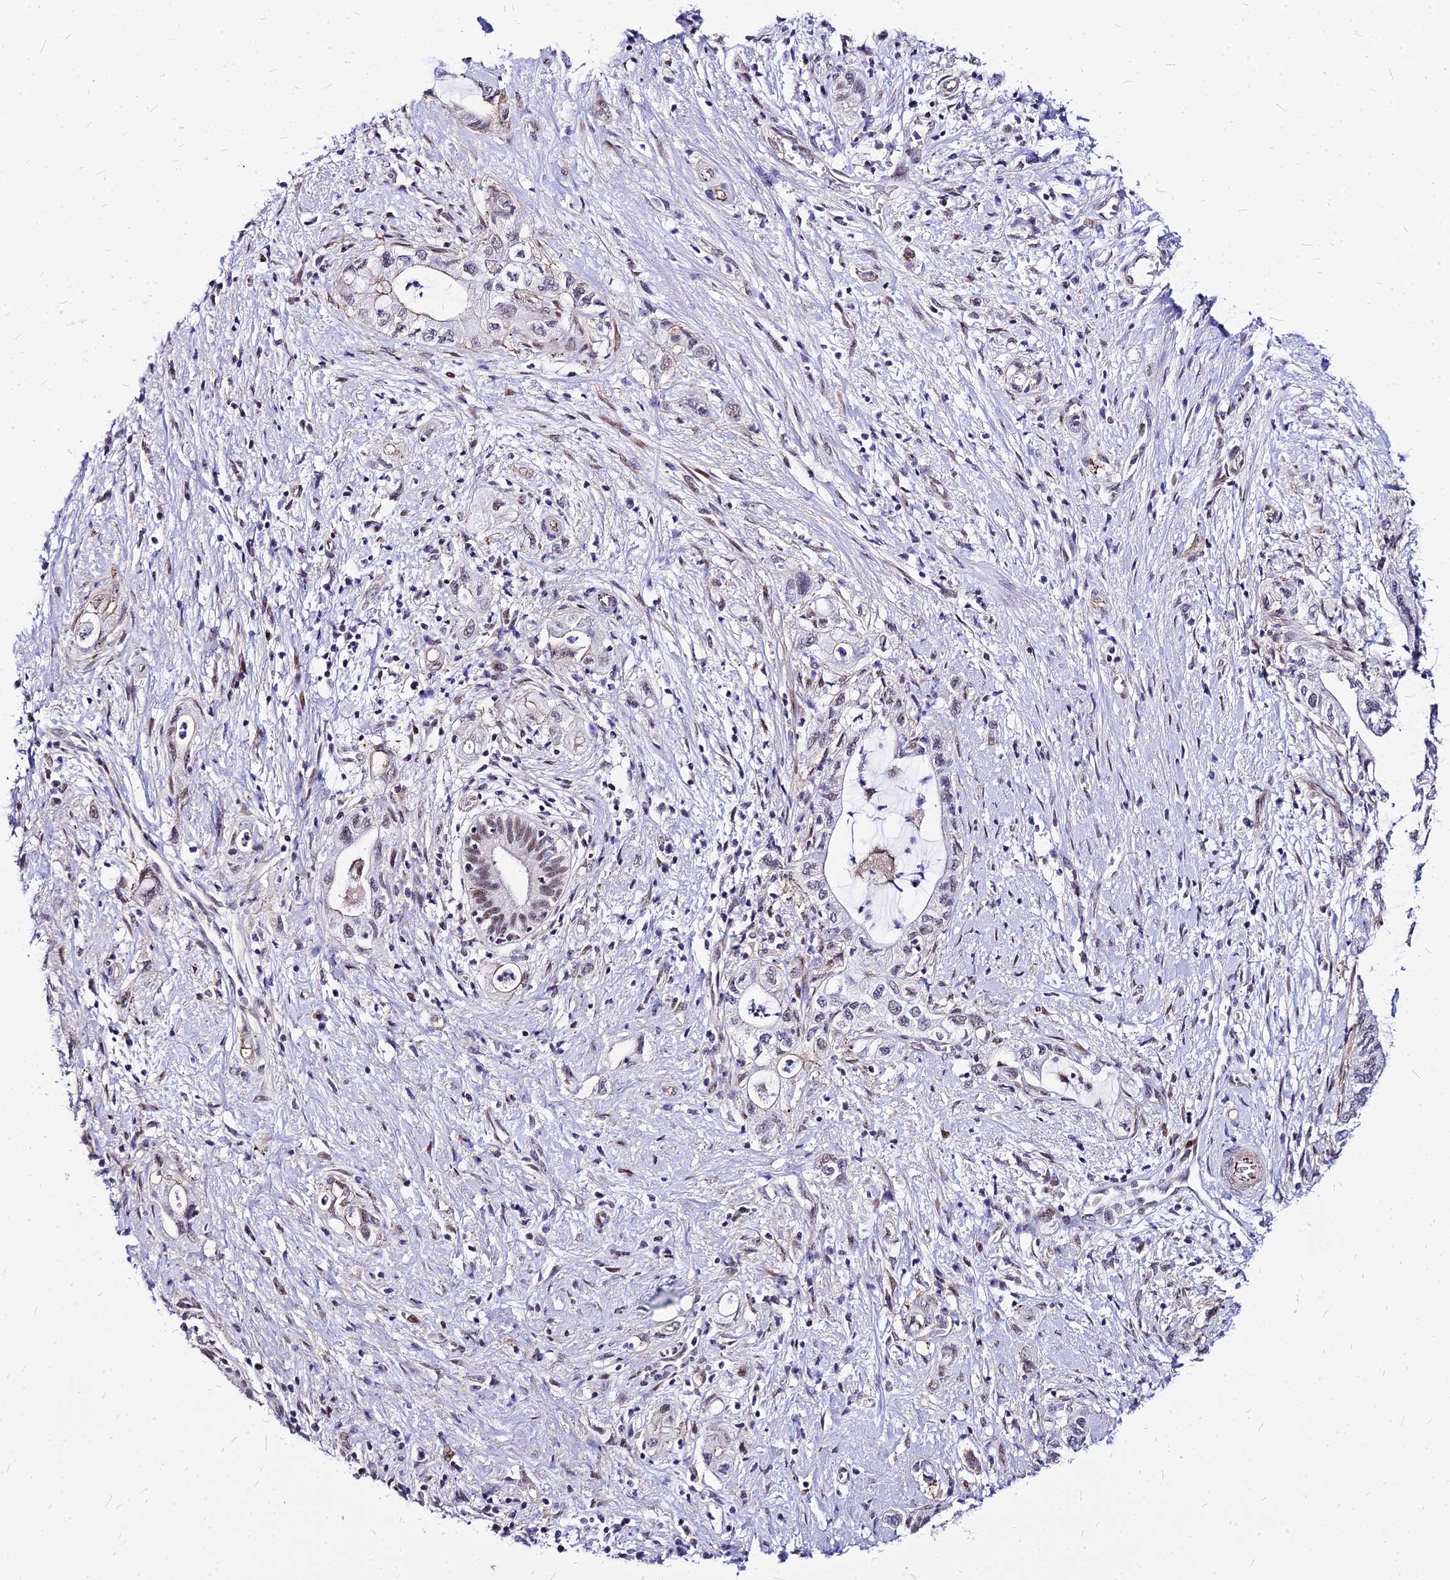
{"staining": {"intensity": "moderate", "quantity": "<25%", "location": "nuclear"}, "tissue": "pancreatic cancer", "cell_type": "Tumor cells", "image_type": "cancer", "snomed": [{"axis": "morphology", "description": "Adenocarcinoma, NOS"}, {"axis": "topography", "description": "Pancreas"}], "caption": "Pancreatic adenocarcinoma was stained to show a protein in brown. There is low levels of moderate nuclear expression in approximately <25% of tumor cells.", "gene": "FDX2", "patient": {"sex": "female", "age": 73}}